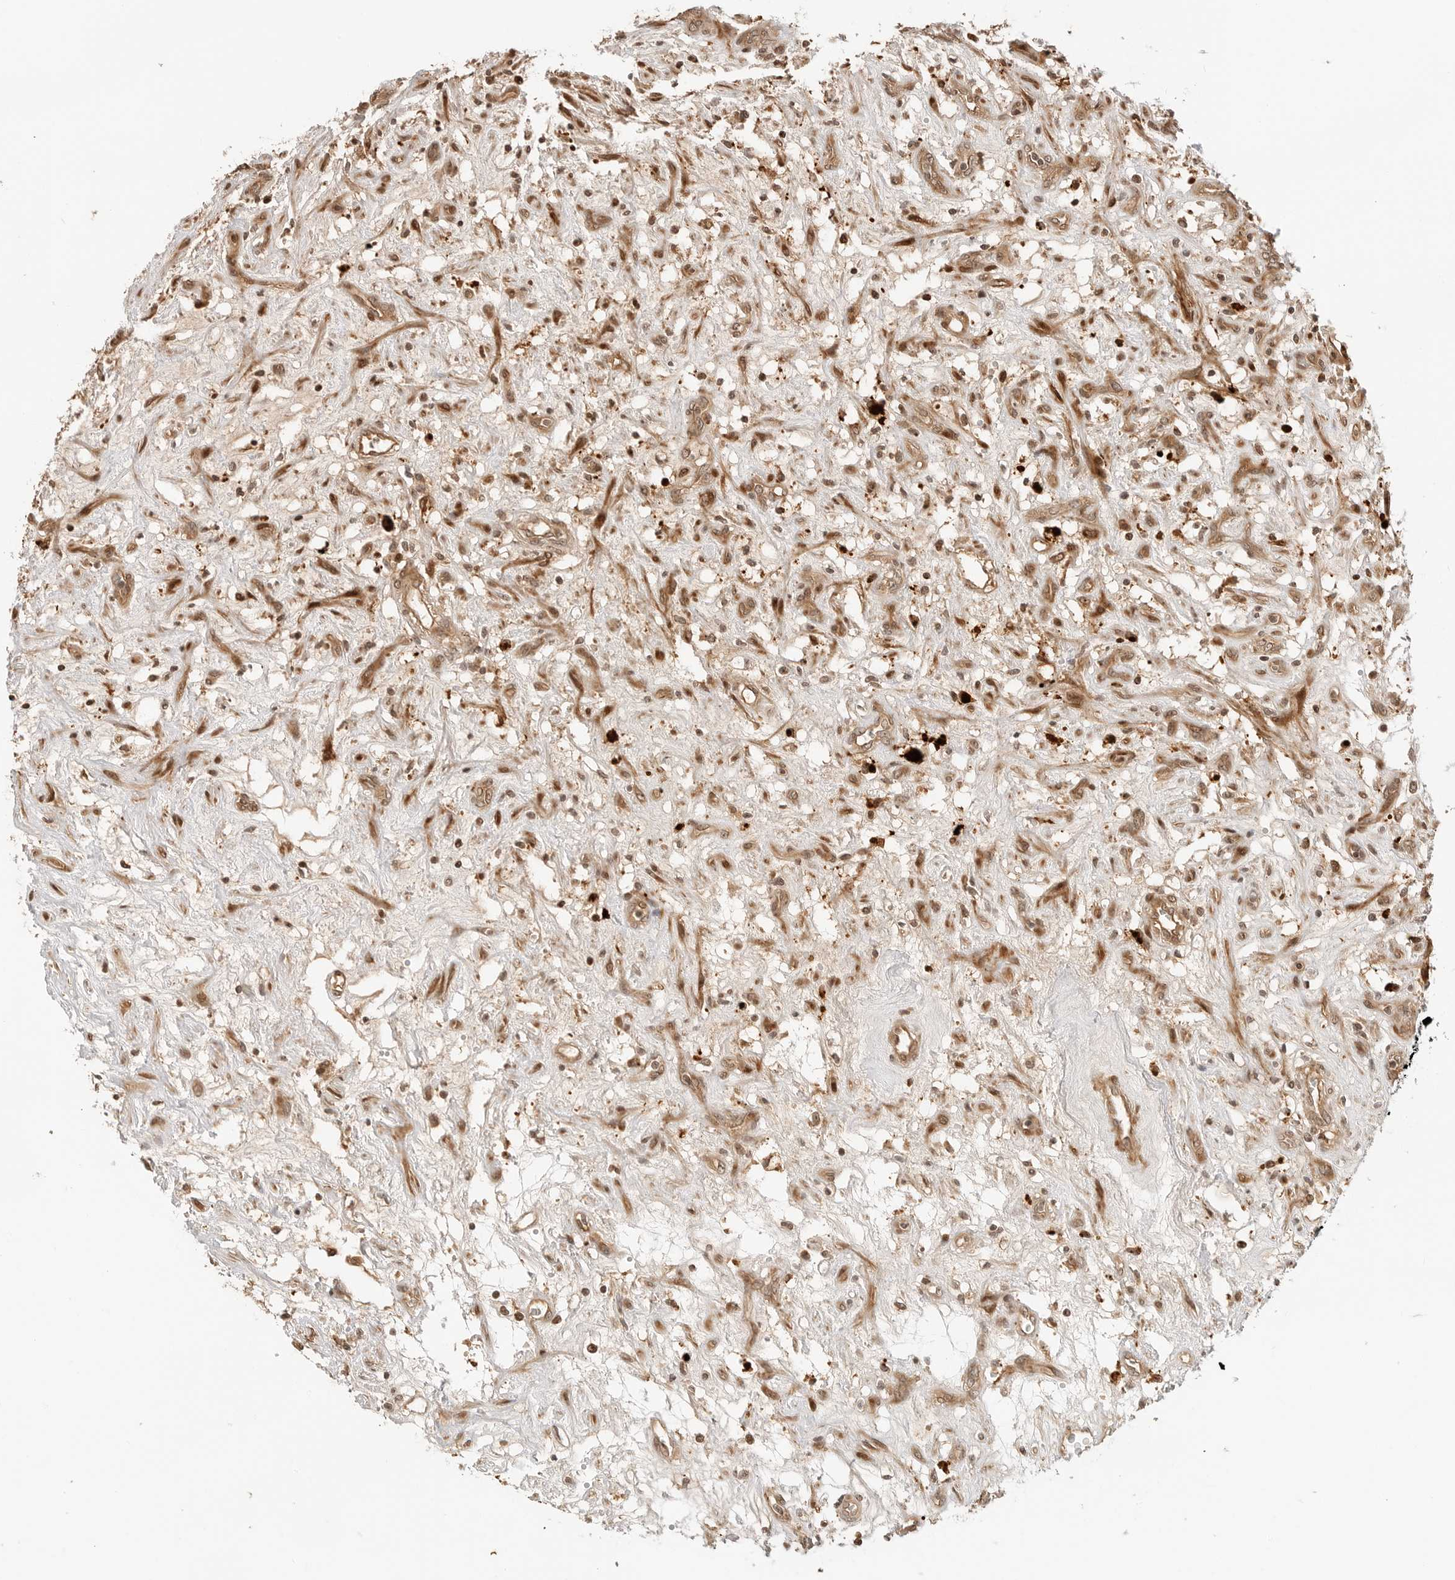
{"staining": {"intensity": "moderate", "quantity": ">75%", "location": "cytoplasmic/membranous,nuclear"}, "tissue": "renal cancer", "cell_type": "Tumor cells", "image_type": "cancer", "snomed": [{"axis": "morphology", "description": "Adenocarcinoma, NOS"}, {"axis": "topography", "description": "Kidney"}], "caption": "Adenocarcinoma (renal) stained with immunohistochemistry (IHC) exhibits moderate cytoplasmic/membranous and nuclear staining in about >75% of tumor cells.", "gene": "GEM", "patient": {"sex": "female", "age": 57}}